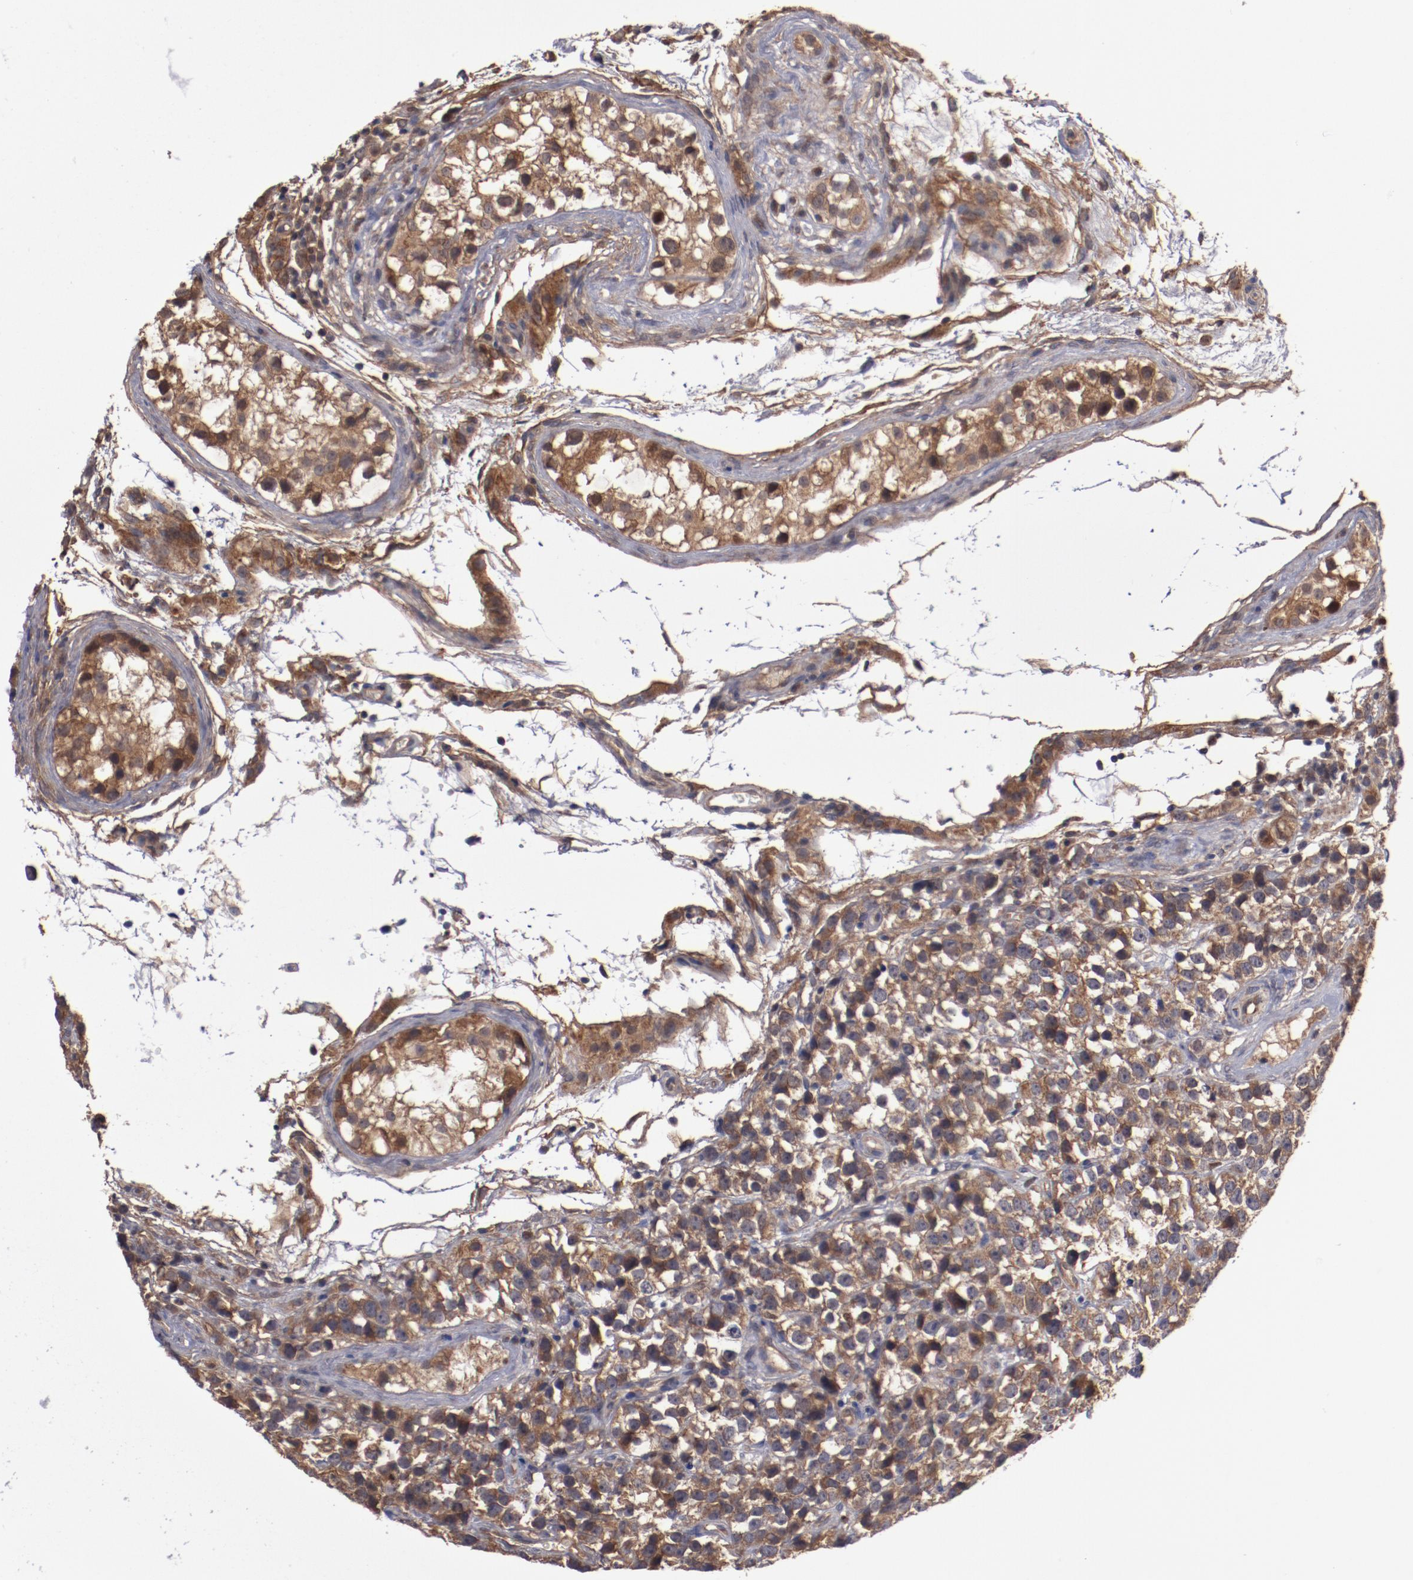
{"staining": {"intensity": "moderate", "quantity": ">75%", "location": "cytoplasmic/membranous"}, "tissue": "testis cancer", "cell_type": "Tumor cells", "image_type": "cancer", "snomed": [{"axis": "morphology", "description": "Seminoma, NOS"}, {"axis": "topography", "description": "Testis"}], "caption": "IHC image of human seminoma (testis) stained for a protein (brown), which shows medium levels of moderate cytoplasmic/membranous positivity in approximately >75% of tumor cells.", "gene": "DNAAF2", "patient": {"sex": "male", "age": 25}}